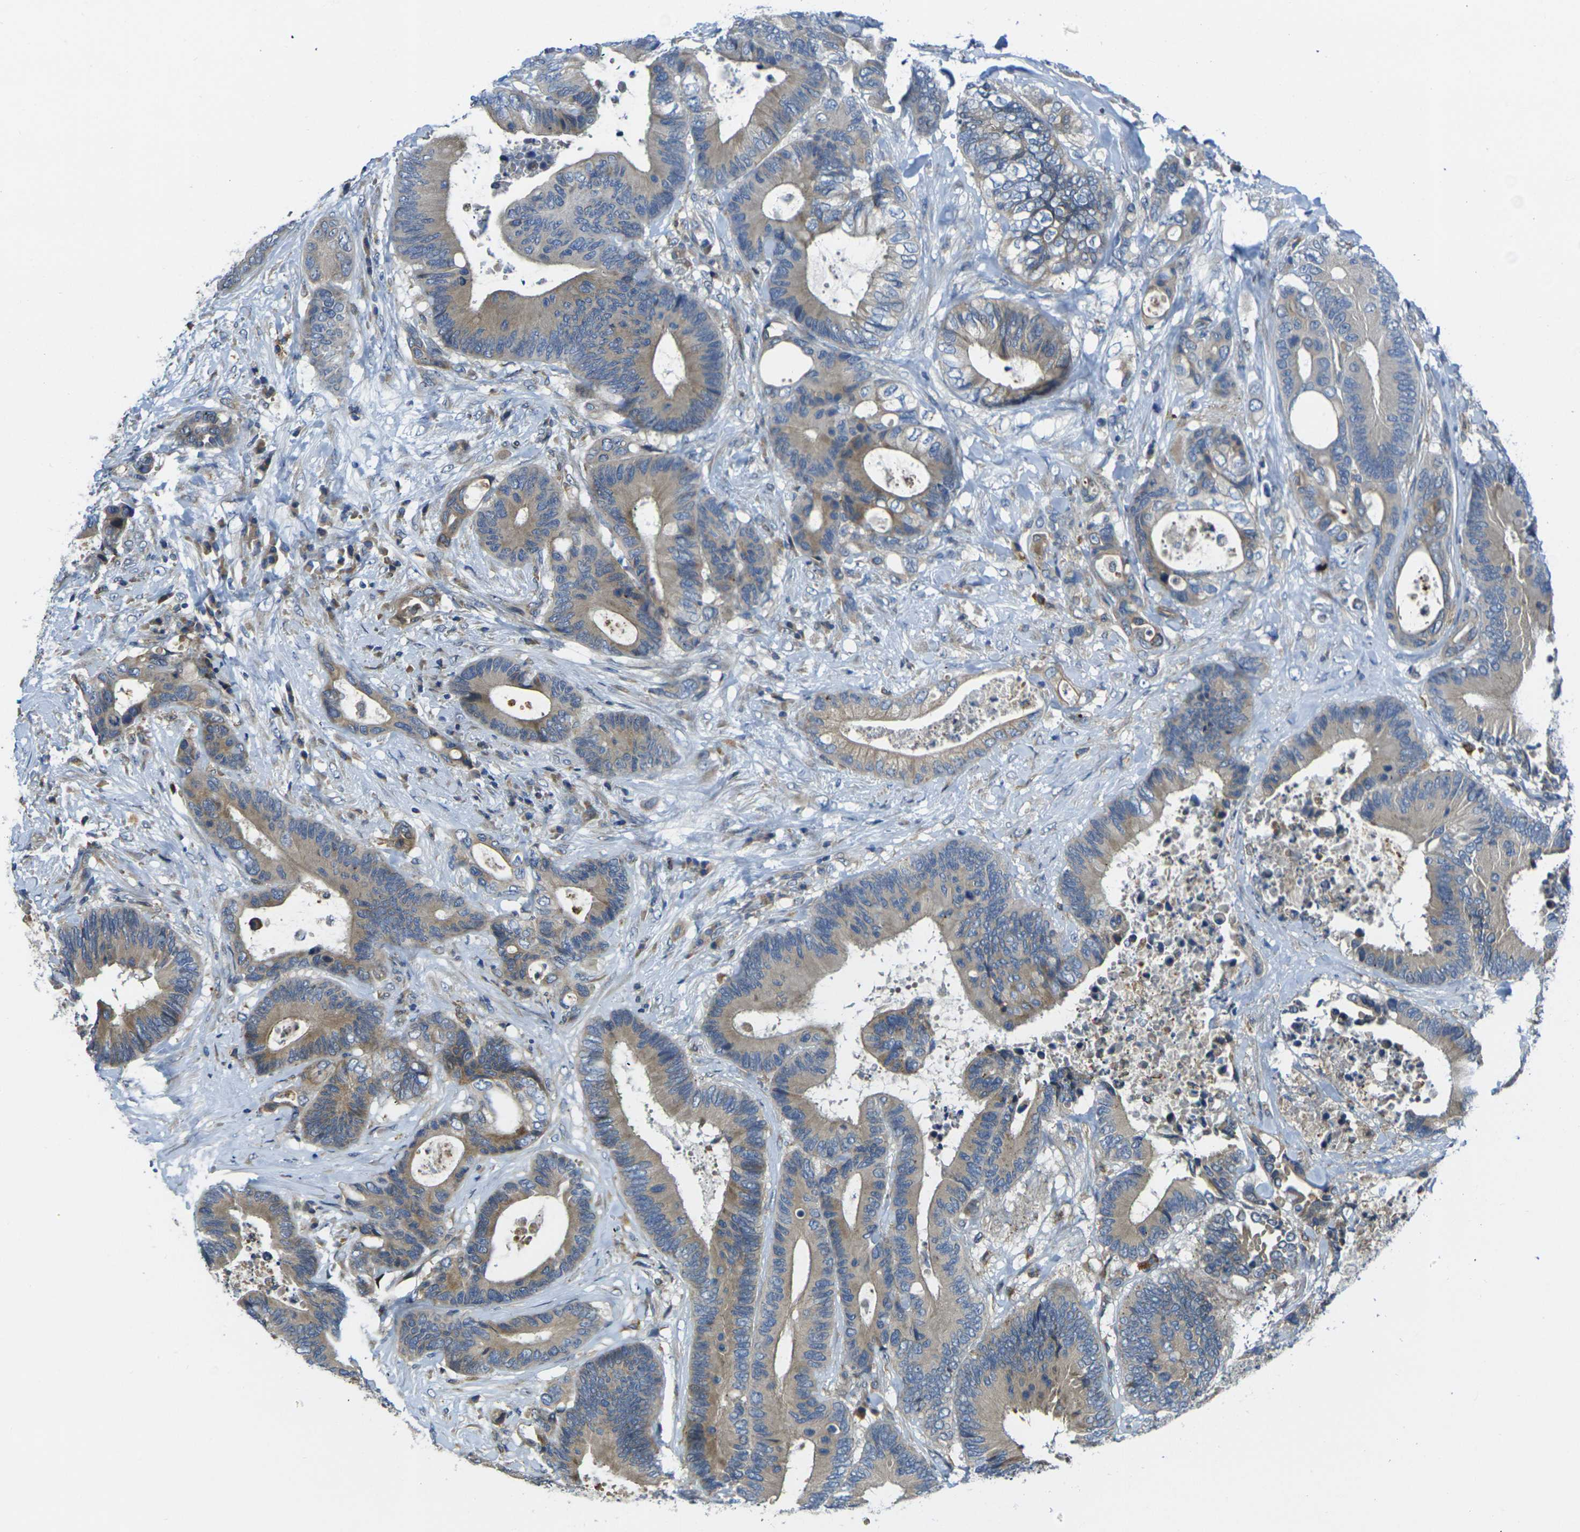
{"staining": {"intensity": "weak", "quantity": ">75%", "location": "cytoplasmic/membranous"}, "tissue": "colorectal cancer", "cell_type": "Tumor cells", "image_type": "cancer", "snomed": [{"axis": "morphology", "description": "Adenocarcinoma, NOS"}, {"axis": "topography", "description": "Rectum"}], "caption": "Brown immunohistochemical staining in human colorectal cancer (adenocarcinoma) reveals weak cytoplasmic/membranous positivity in about >75% of tumor cells. (Stains: DAB (3,3'-diaminobenzidine) in brown, nuclei in blue, Microscopy: brightfield microscopy at high magnification).", "gene": "FZD1", "patient": {"sex": "male", "age": 55}}